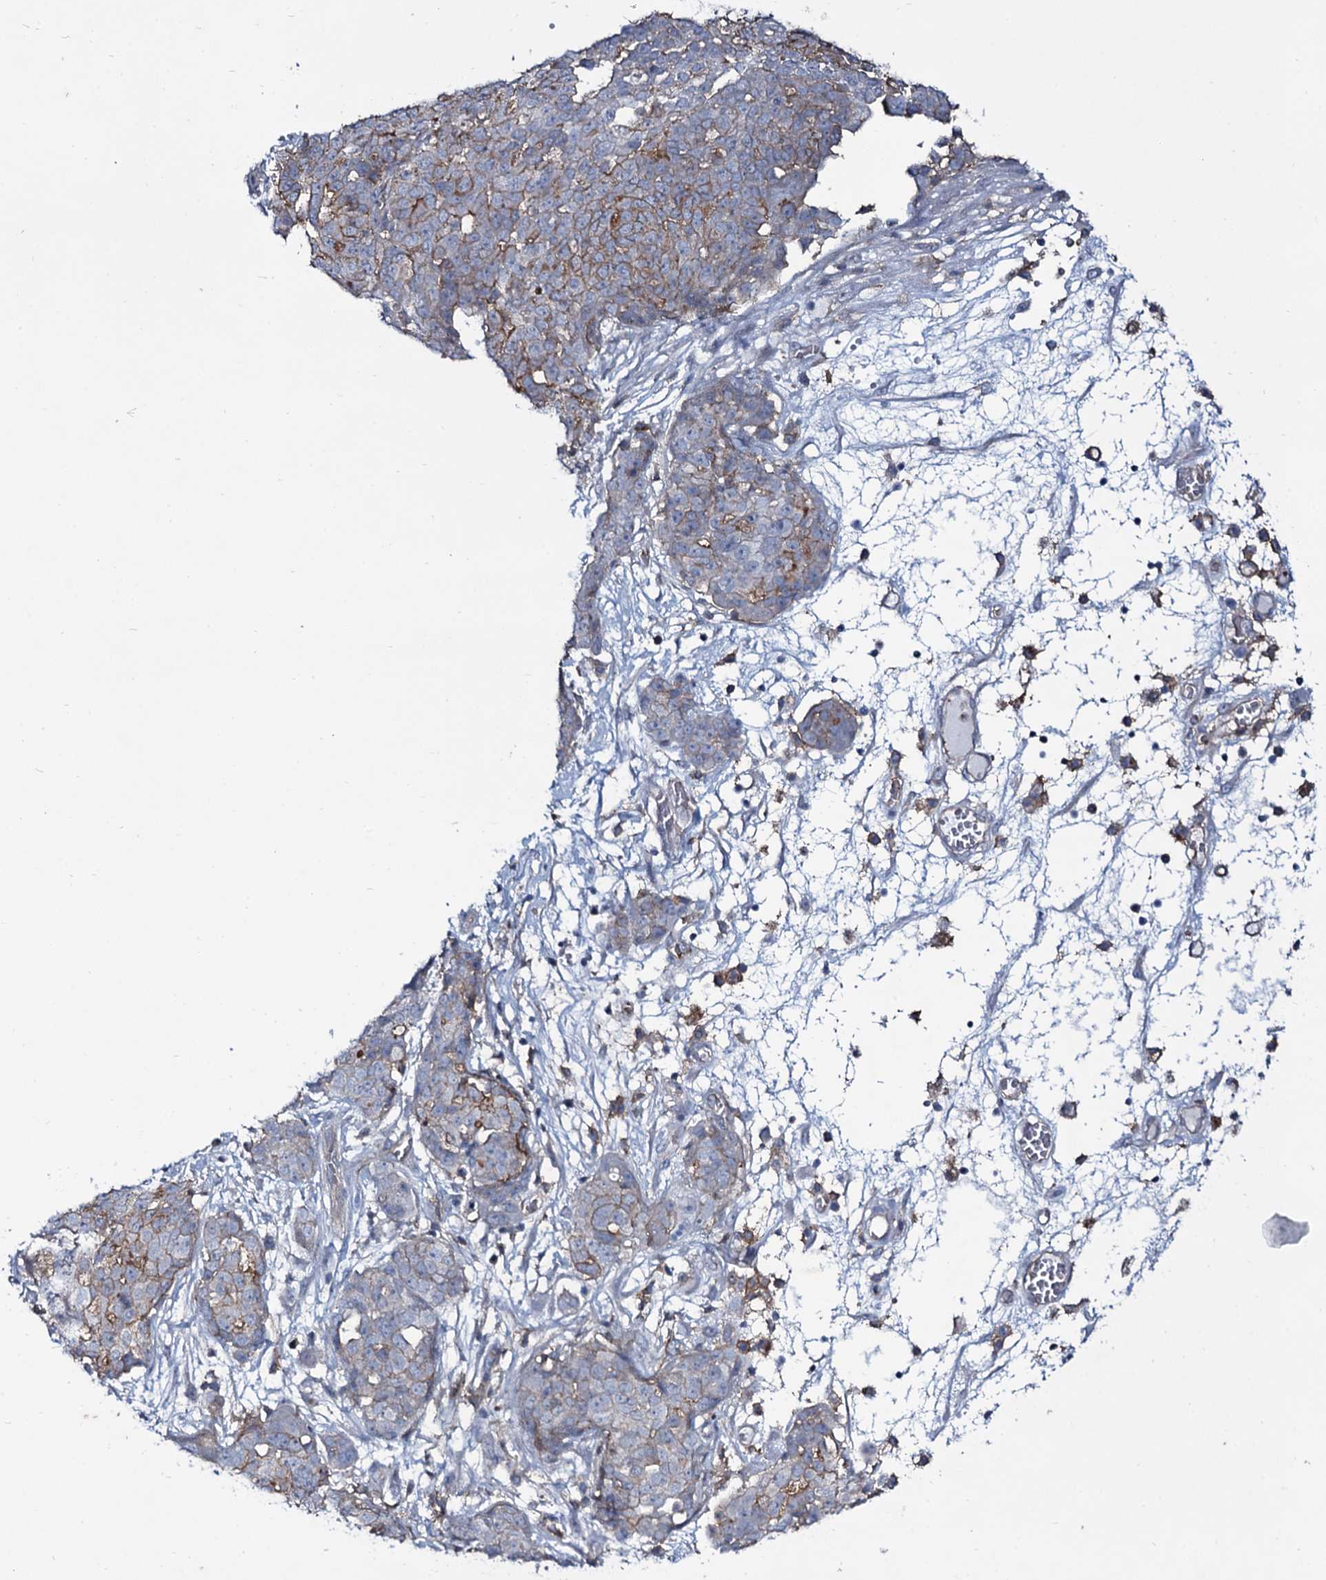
{"staining": {"intensity": "moderate", "quantity": "<25%", "location": "cytoplasmic/membranous"}, "tissue": "ovarian cancer", "cell_type": "Tumor cells", "image_type": "cancer", "snomed": [{"axis": "morphology", "description": "Cystadenocarcinoma, serous, NOS"}, {"axis": "topography", "description": "Soft tissue"}, {"axis": "topography", "description": "Ovary"}], "caption": "A photomicrograph of human ovarian cancer stained for a protein shows moderate cytoplasmic/membranous brown staining in tumor cells.", "gene": "SNAP23", "patient": {"sex": "female", "age": 57}}